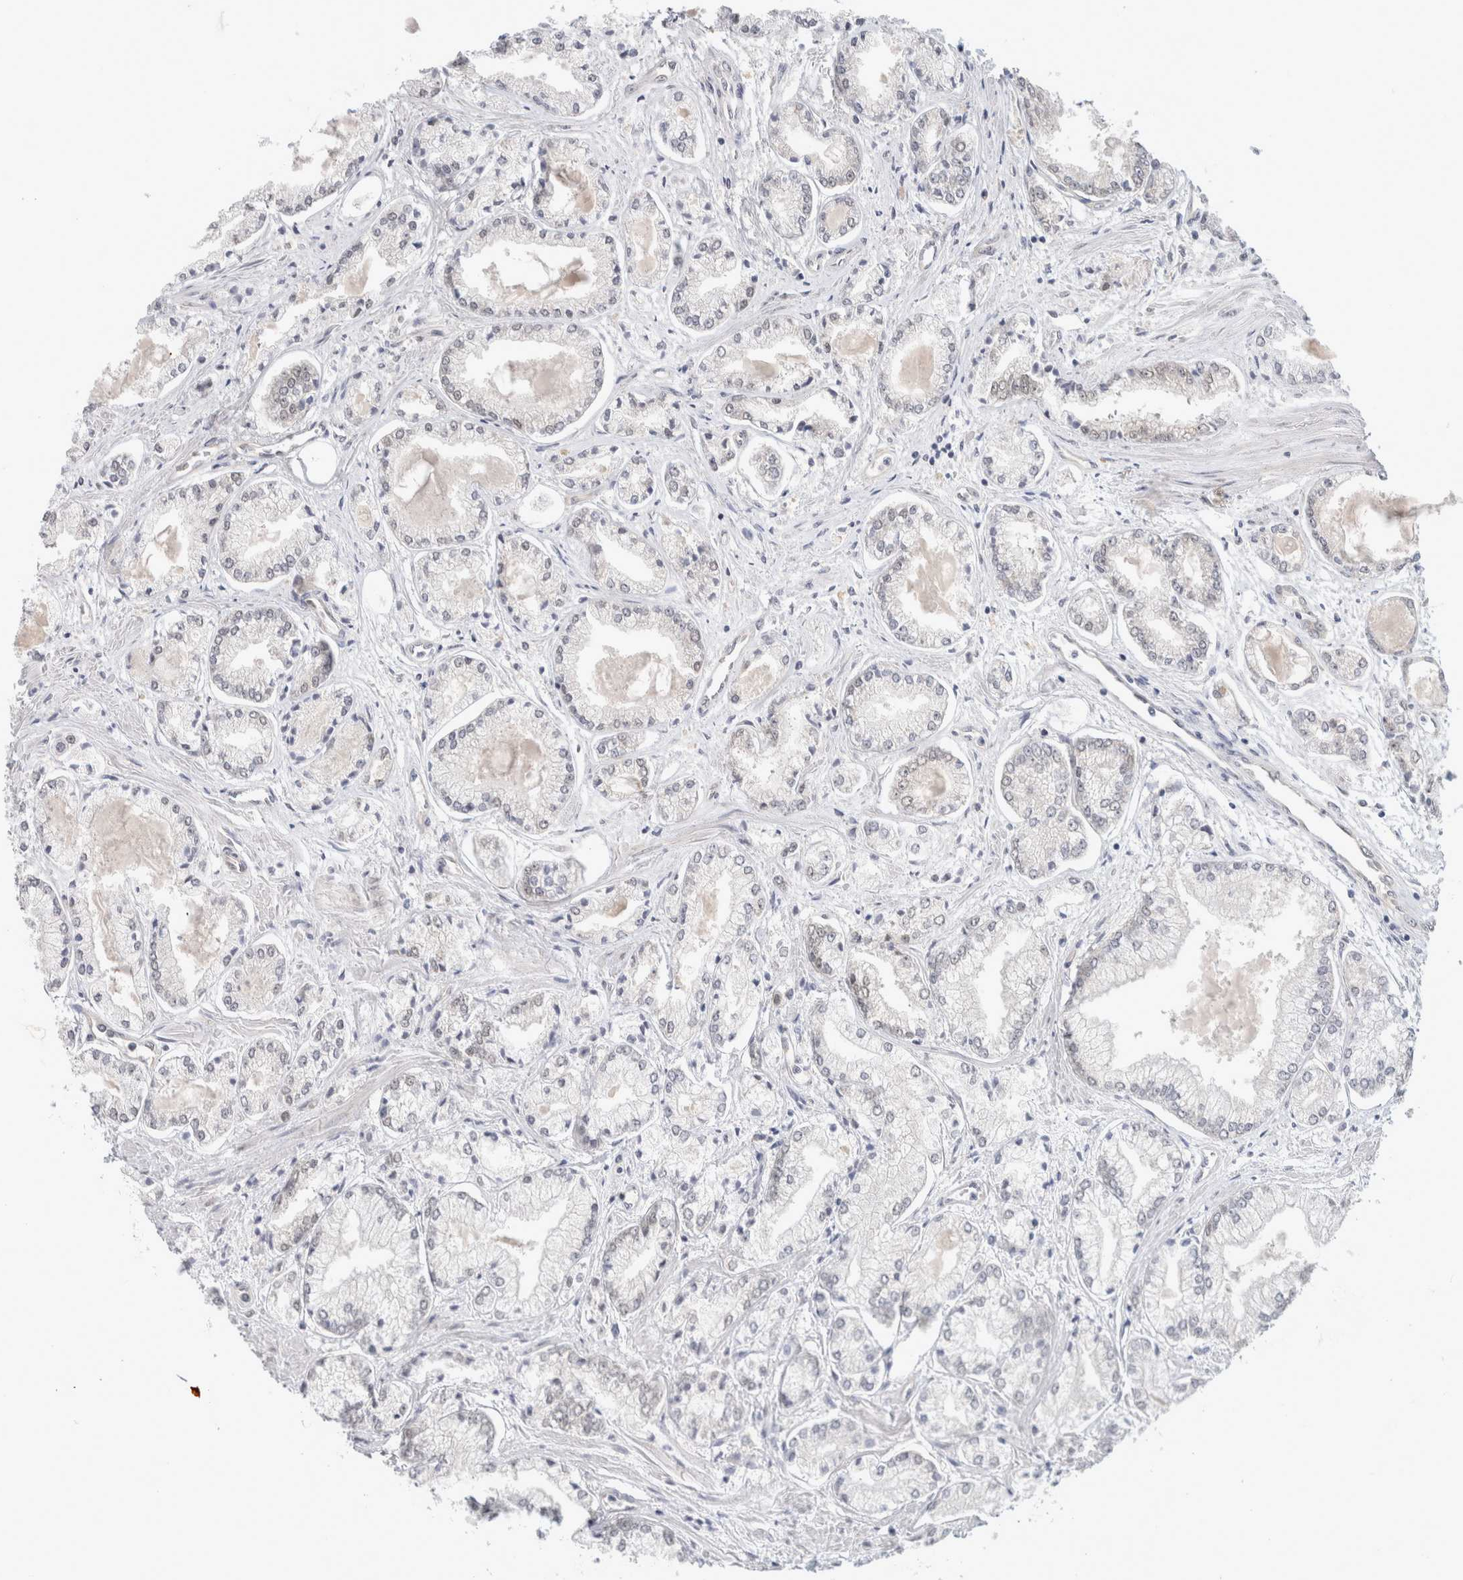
{"staining": {"intensity": "negative", "quantity": "none", "location": "none"}, "tissue": "prostate cancer", "cell_type": "Tumor cells", "image_type": "cancer", "snomed": [{"axis": "morphology", "description": "Adenocarcinoma, Low grade"}, {"axis": "topography", "description": "Prostate"}], "caption": "Tumor cells are negative for protein expression in human prostate cancer.", "gene": "EIF4G3", "patient": {"sex": "male", "age": 52}}